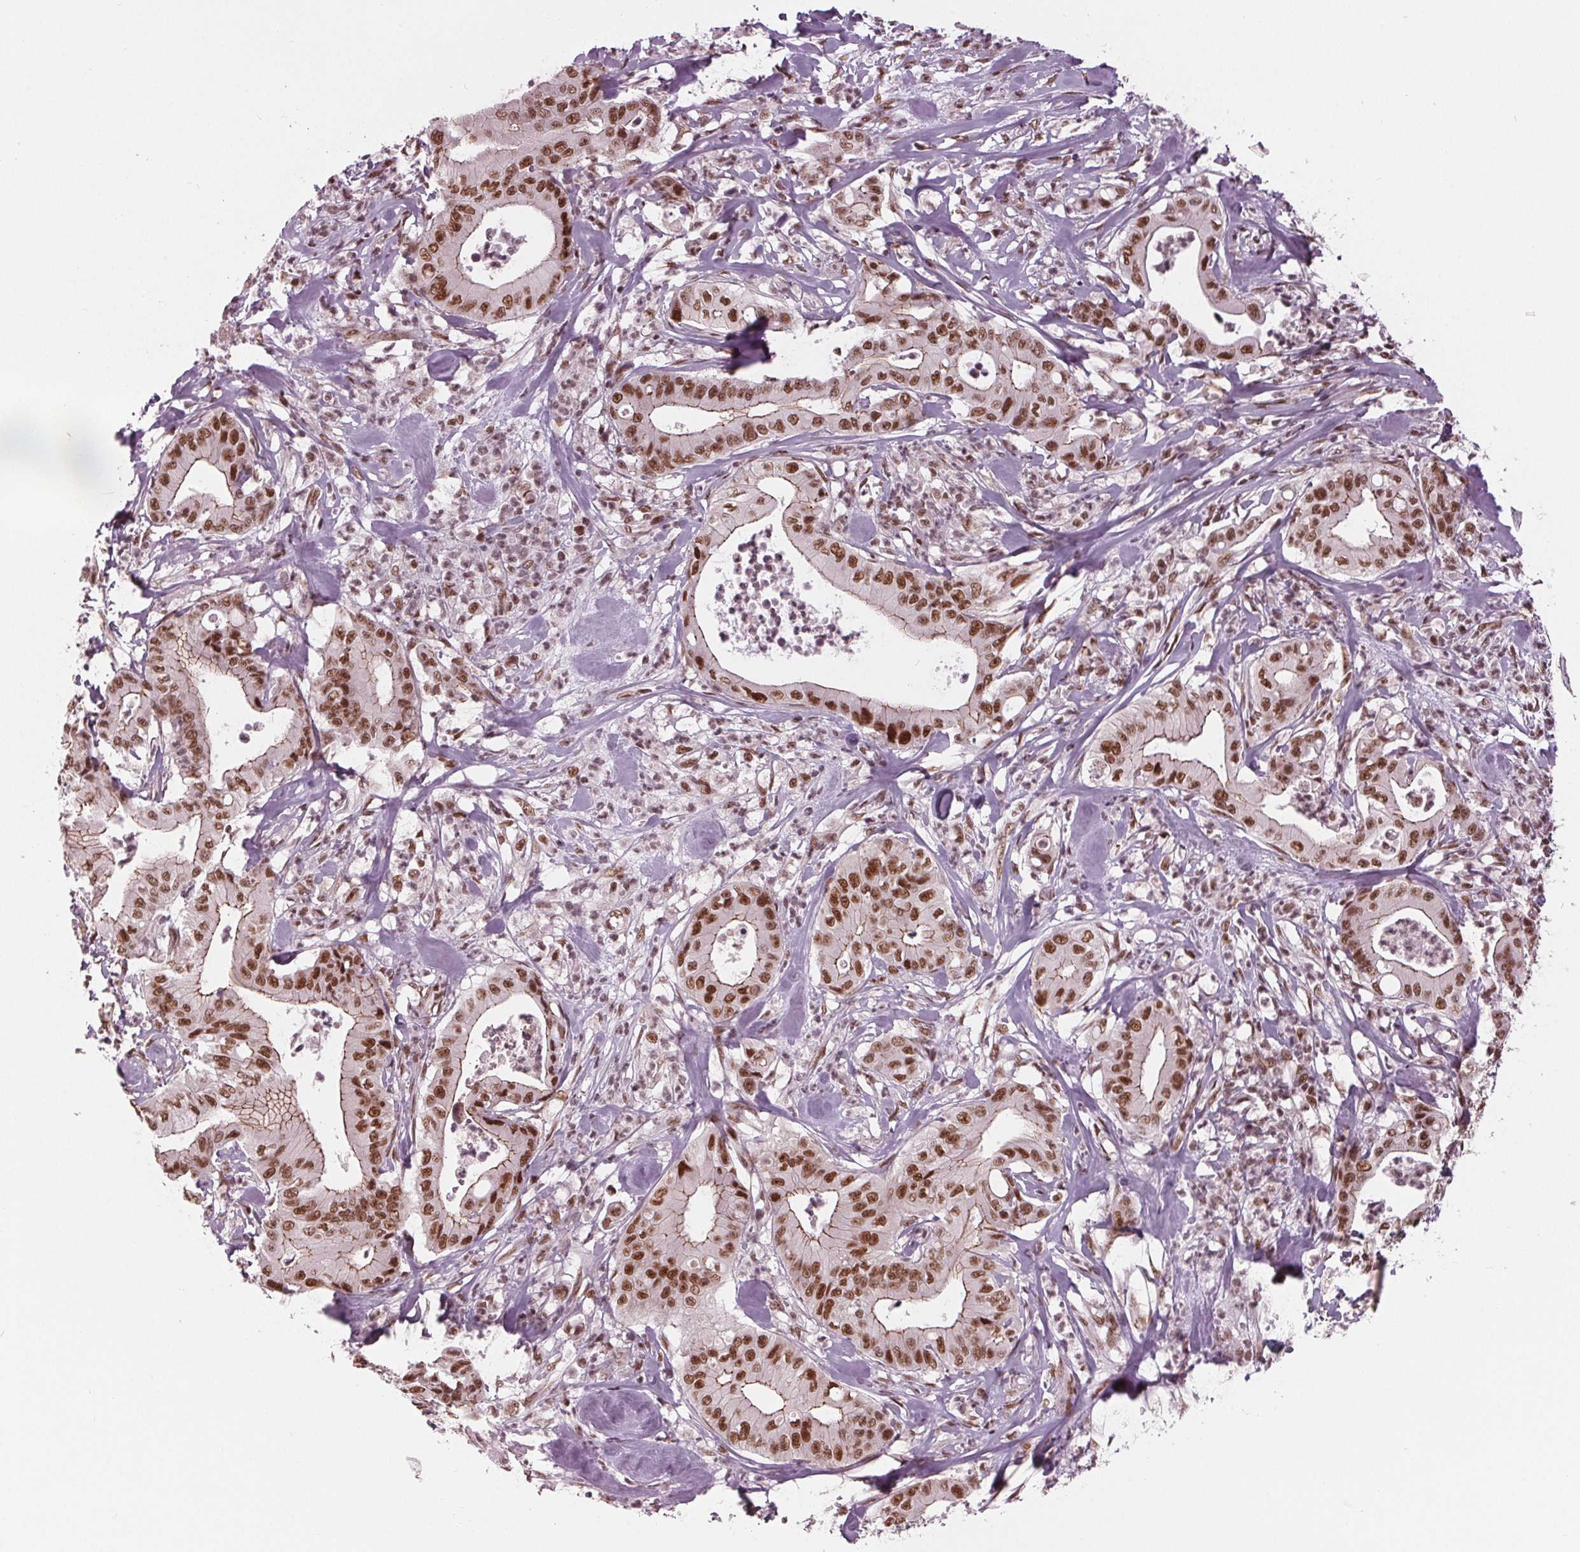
{"staining": {"intensity": "strong", "quantity": ">75%", "location": "cytoplasmic/membranous,nuclear"}, "tissue": "pancreatic cancer", "cell_type": "Tumor cells", "image_type": "cancer", "snomed": [{"axis": "morphology", "description": "Adenocarcinoma, NOS"}, {"axis": "topography", "description": "Pancreas"}], "caption": "DAB immunohistochemical staining of adenocarcinoma (pancreatic) reveals strong cytoplasmic/membranous and nuclear protein positivity in approximately >75% of tumor cells.", "gene": "LSM2", "patient": {"sex": "male", "age": 71}}